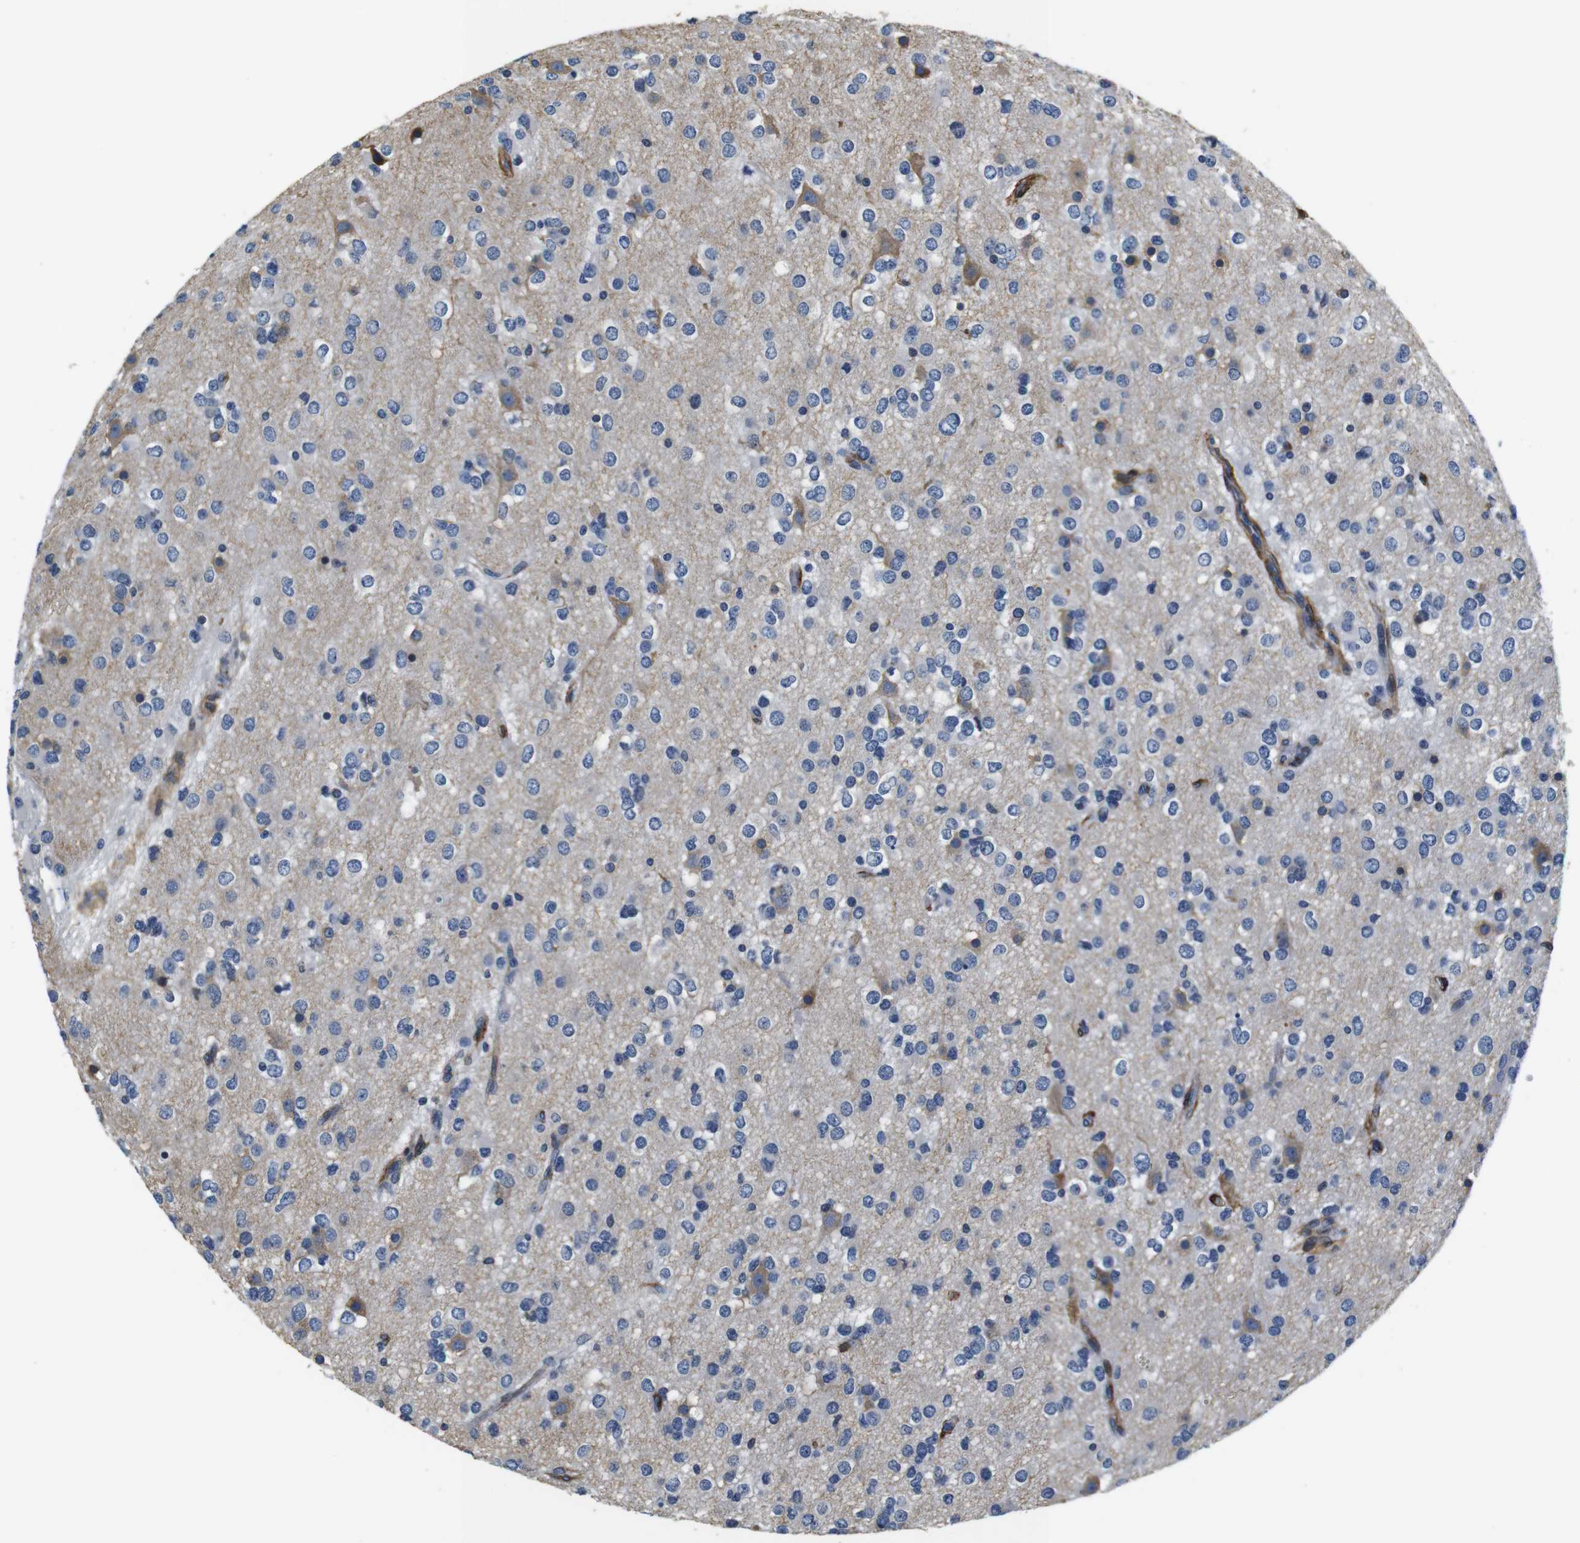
{"staining": {"intensity": "negative", "quantity": "none", "location": "none"}, "tissue": "glioma", "cell_type": "Tumor cells", "image_type": "cancer", "snomed": [{"axis": "morphology", "description": "Glioma, malignant, Low grade"}, {"axis": "topography", "description": "Brain"}], "caption": "Immunohistochemistry (IHC) image of glioma stained for a protein (brown), which demonstrates no positivity in tumor cells.", "gene": "COL1A1", "patient": {"sex": "male", "age": 42}}